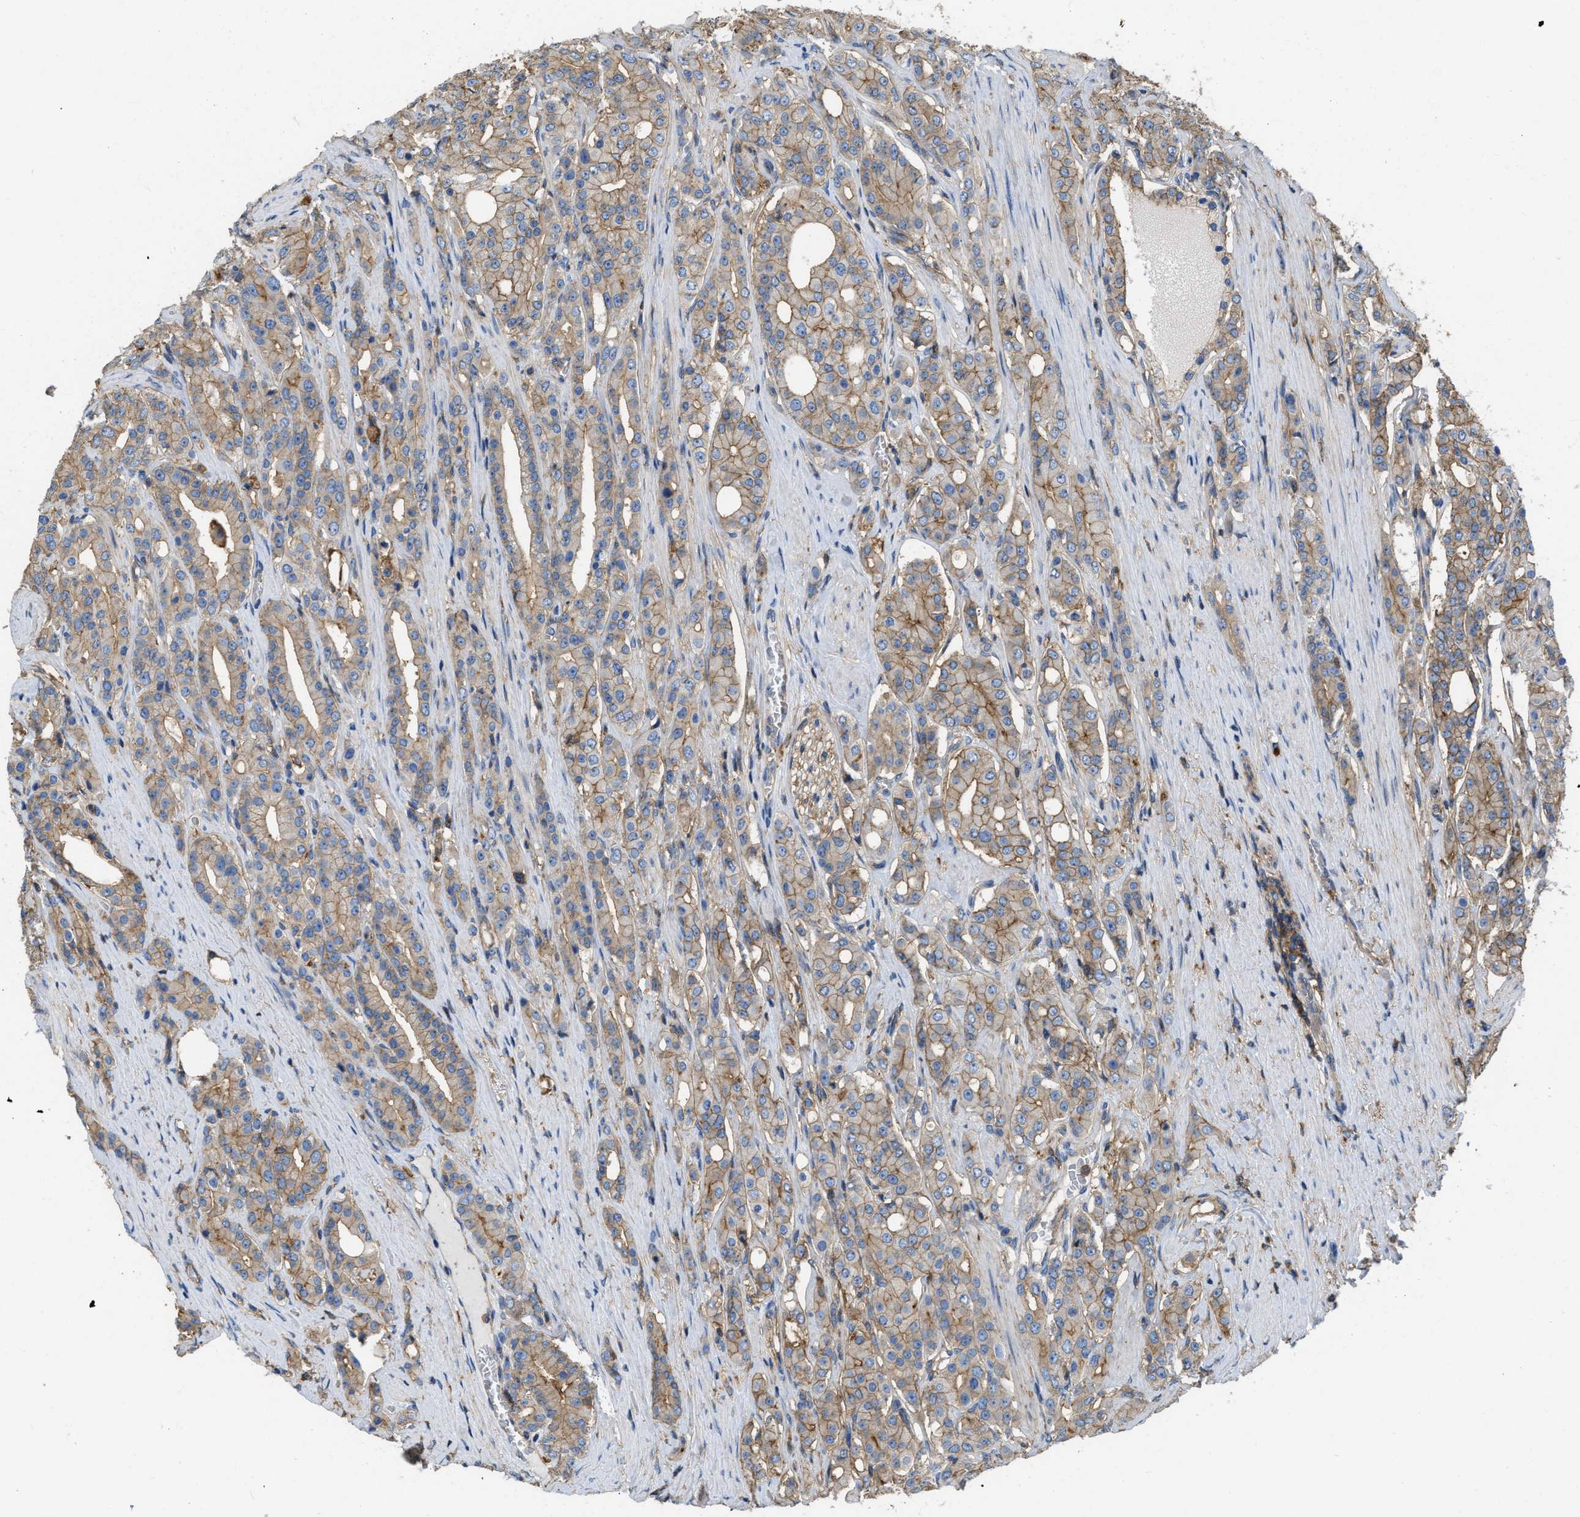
{"staining": {"intensity": "moderate", "quantity": ">75%", "location": "cytoplasmic/membranous"}, "tissue": "prostate cancer", "cell_type": "Tumor cells", "image_type": "cancer", "snomed": [{"axis": "morphology", "description": "Adenocarcinoma, High grade"}, {"axis": "topography", "description": "Prostate"}], "caption": "Prostate cancer (high-grade adenocarcinoma) stained with a brown dye demonstrates moderate cytoplasmic/membranous positive staining in approximately >75% of tumor cells.", "gene": "GNB4", "patient": {"sex": "male", "age": 71}}